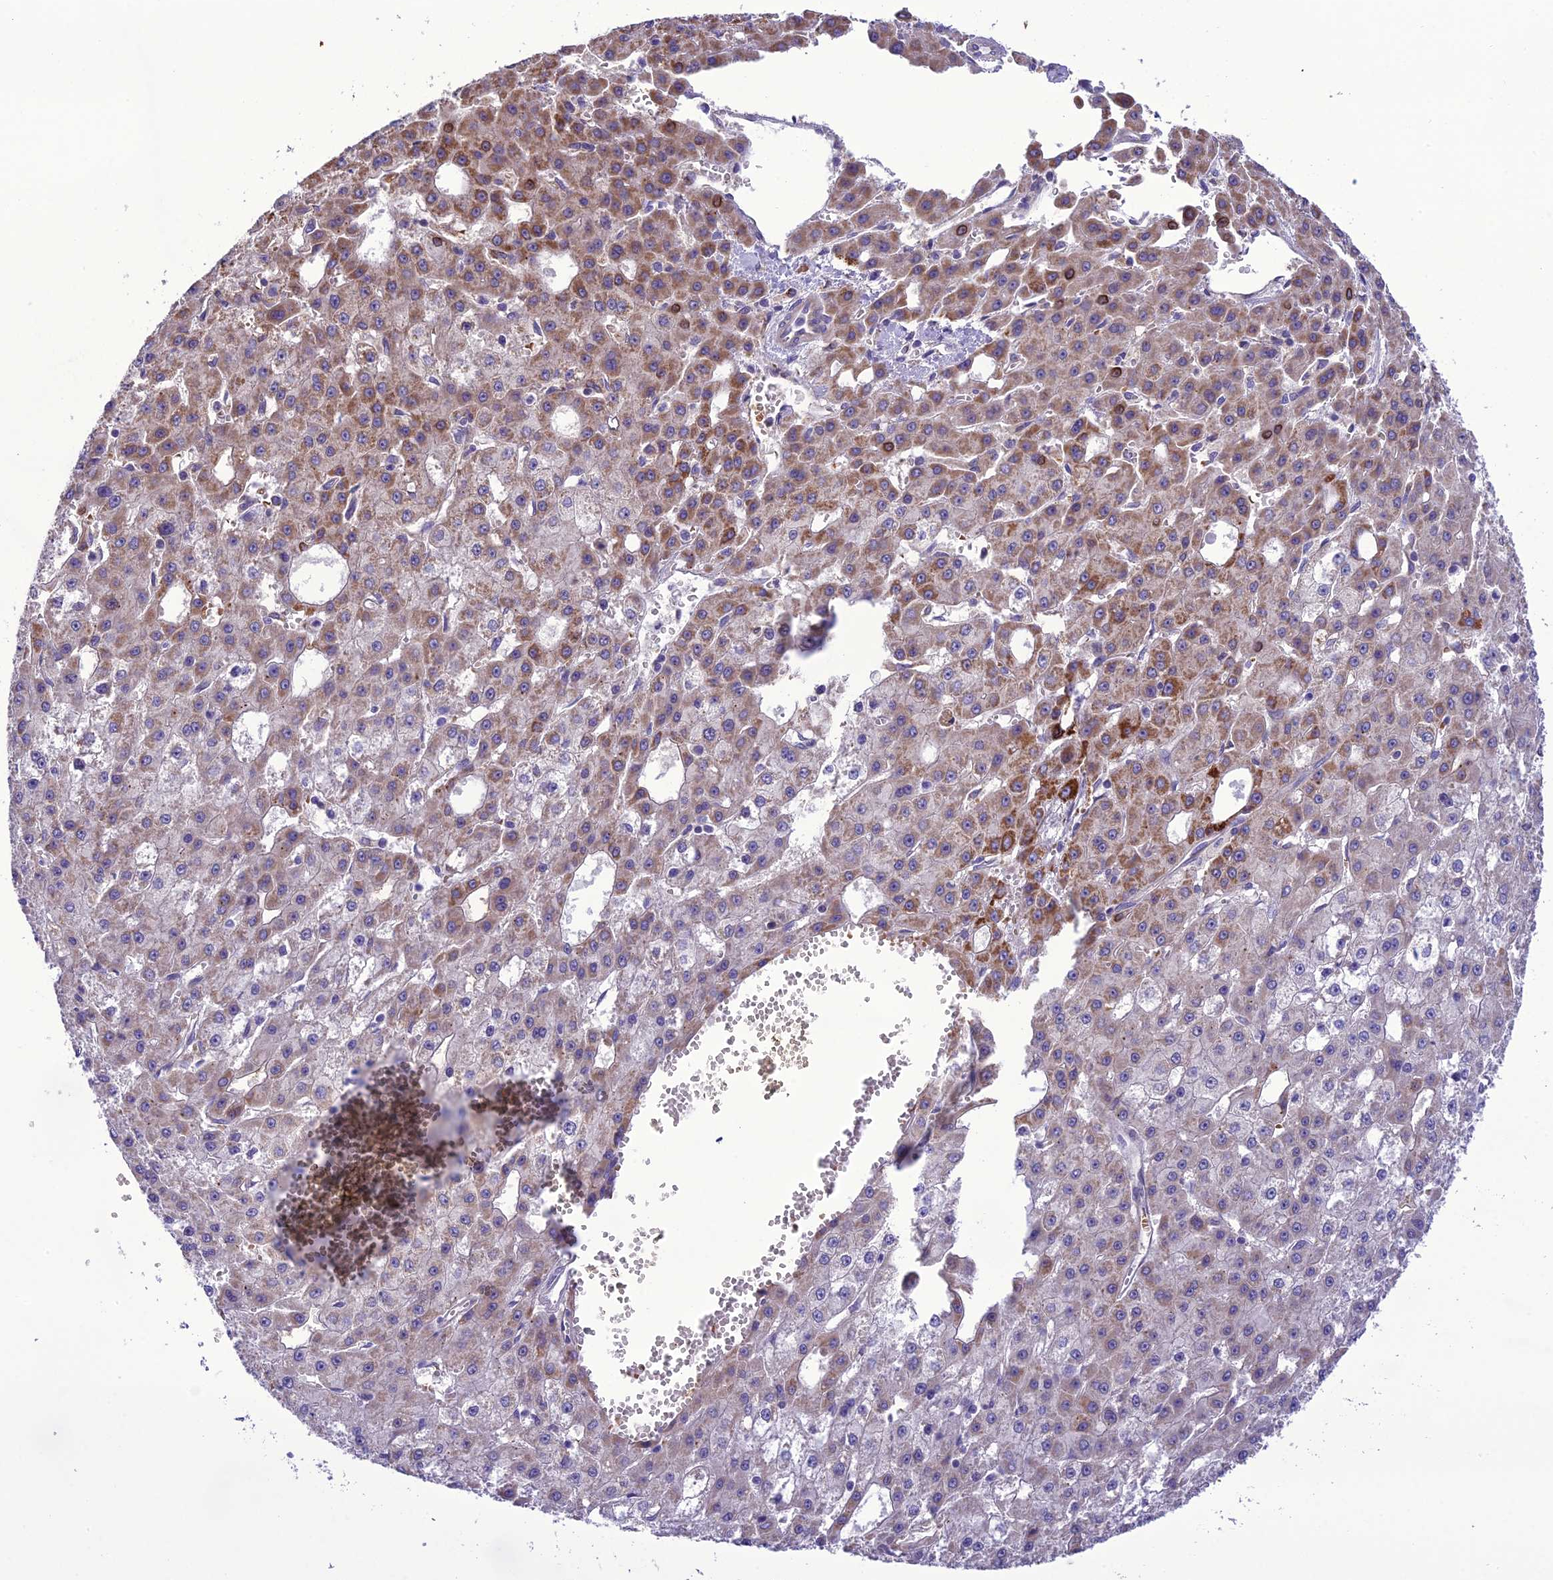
{"staining": {"intensity": "strong", "quantity": "<25%", "location": "cytoplasmic/membranous"}, "tissue": "liver cancer", "cell_type": "Tumor cells", "image_type": "cancer", "snomed": [{"axis": "morphology", "description": "Carcinoma, Hepatocellular, NOS"}, {"axis": "topography", "description": "Liver"}], "caption": "There is medium levels of strong cytoplasmic/membranous staining in tumor cells of liver hepatocellular carcinoma, as demonstrated by immunohistochemical staining (brown color).", "gene": "TBC1D24", "patient": {"sex": "male", "age": 47}}